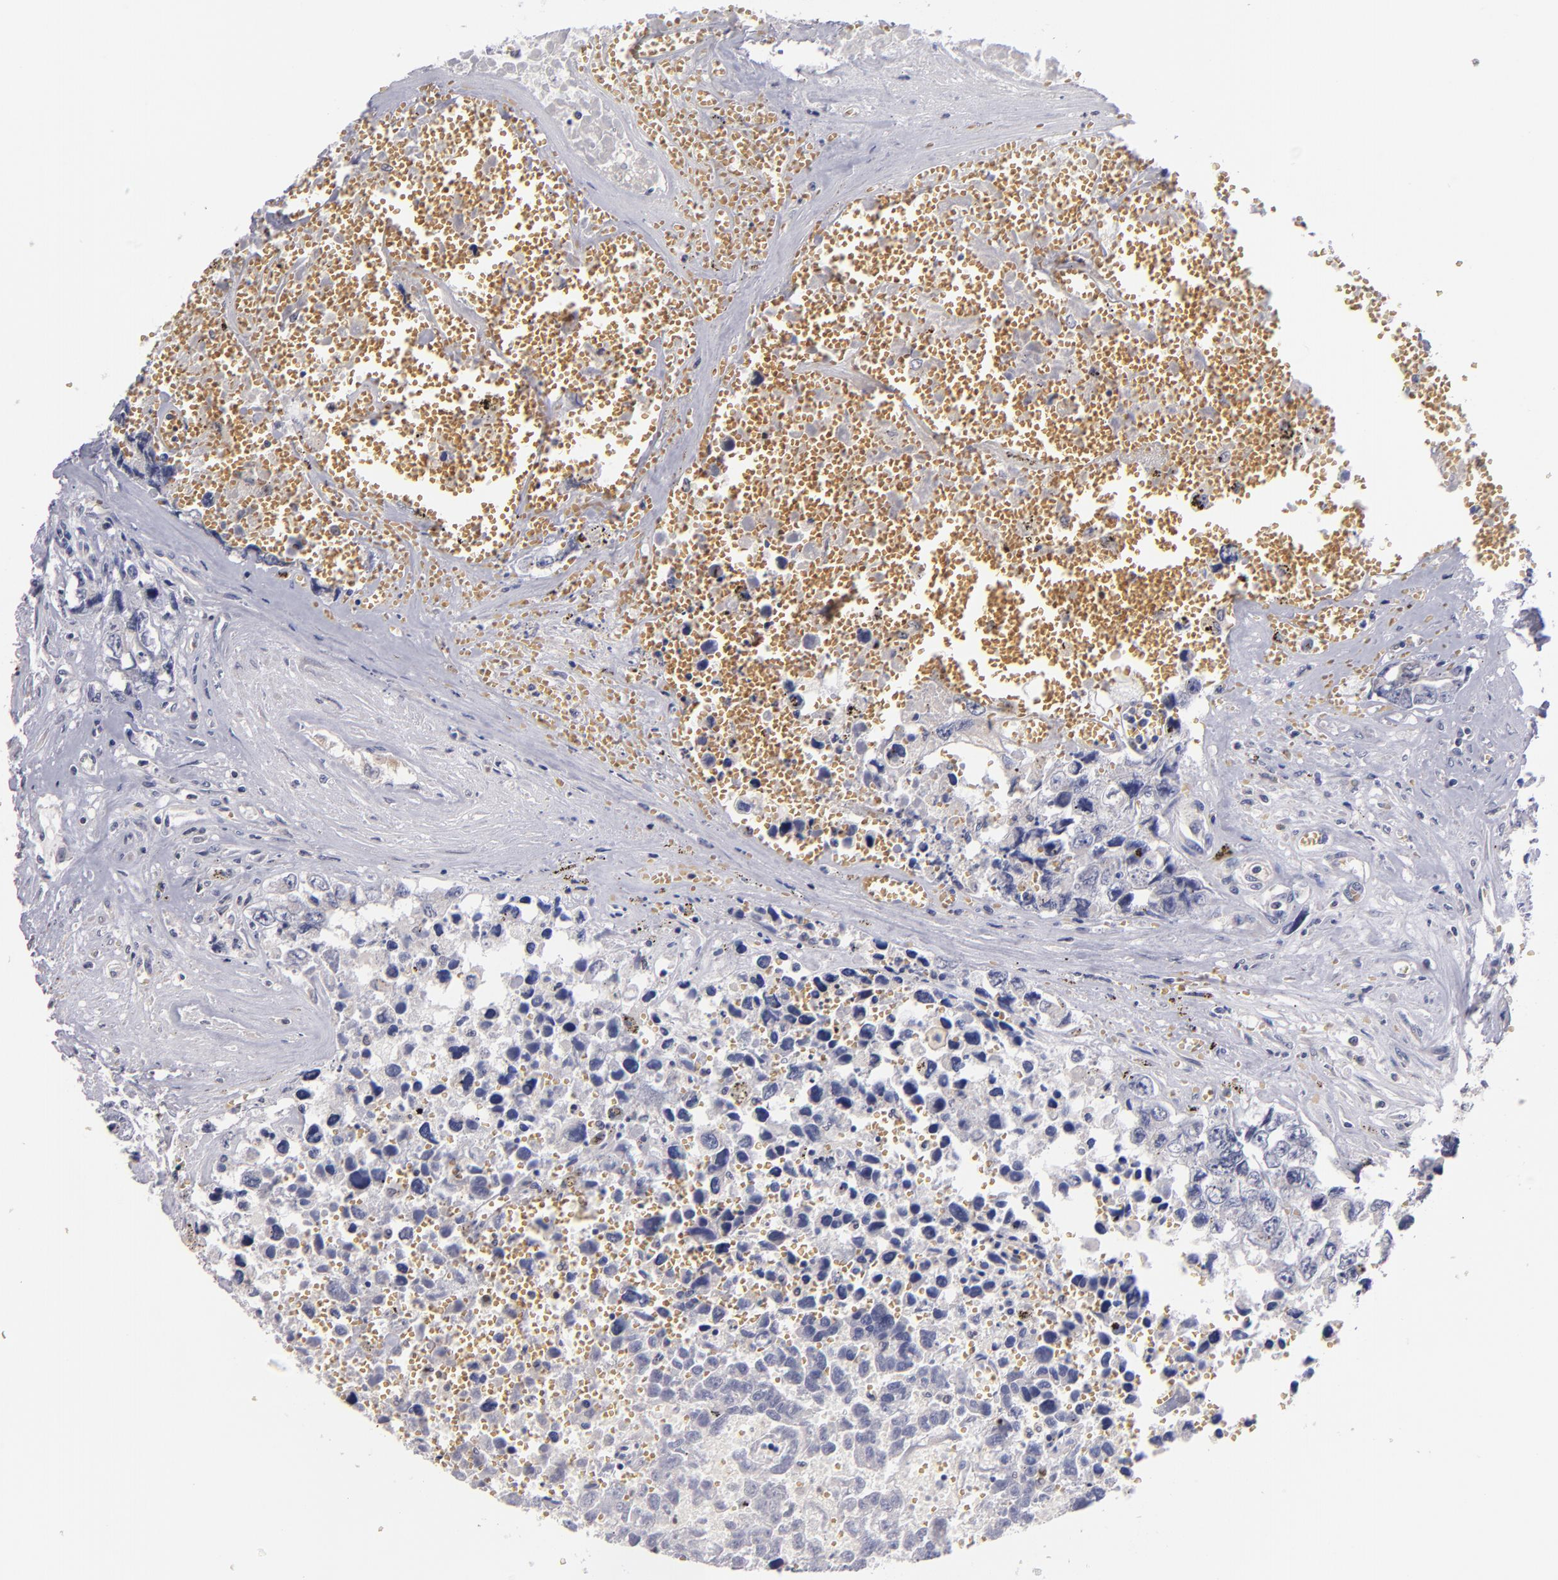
{"staining": {"intensity": "negative", "quantity": "none", "location": "none"}, "tissue": "testis cancer", "cell_type": "Tumor cells", "image_type": "cancer", "snomed": [{"axis": "morphology", "description": "Carcinoma, Embryonal, NOS"}, {"axis": "topography", "description": "Testis"}], "caption": "A photomicrograph of human testis cancer is negative for staining in tumor cells.", "gene": "S100A1", "patient": {"sex": "male", "age": 31}}